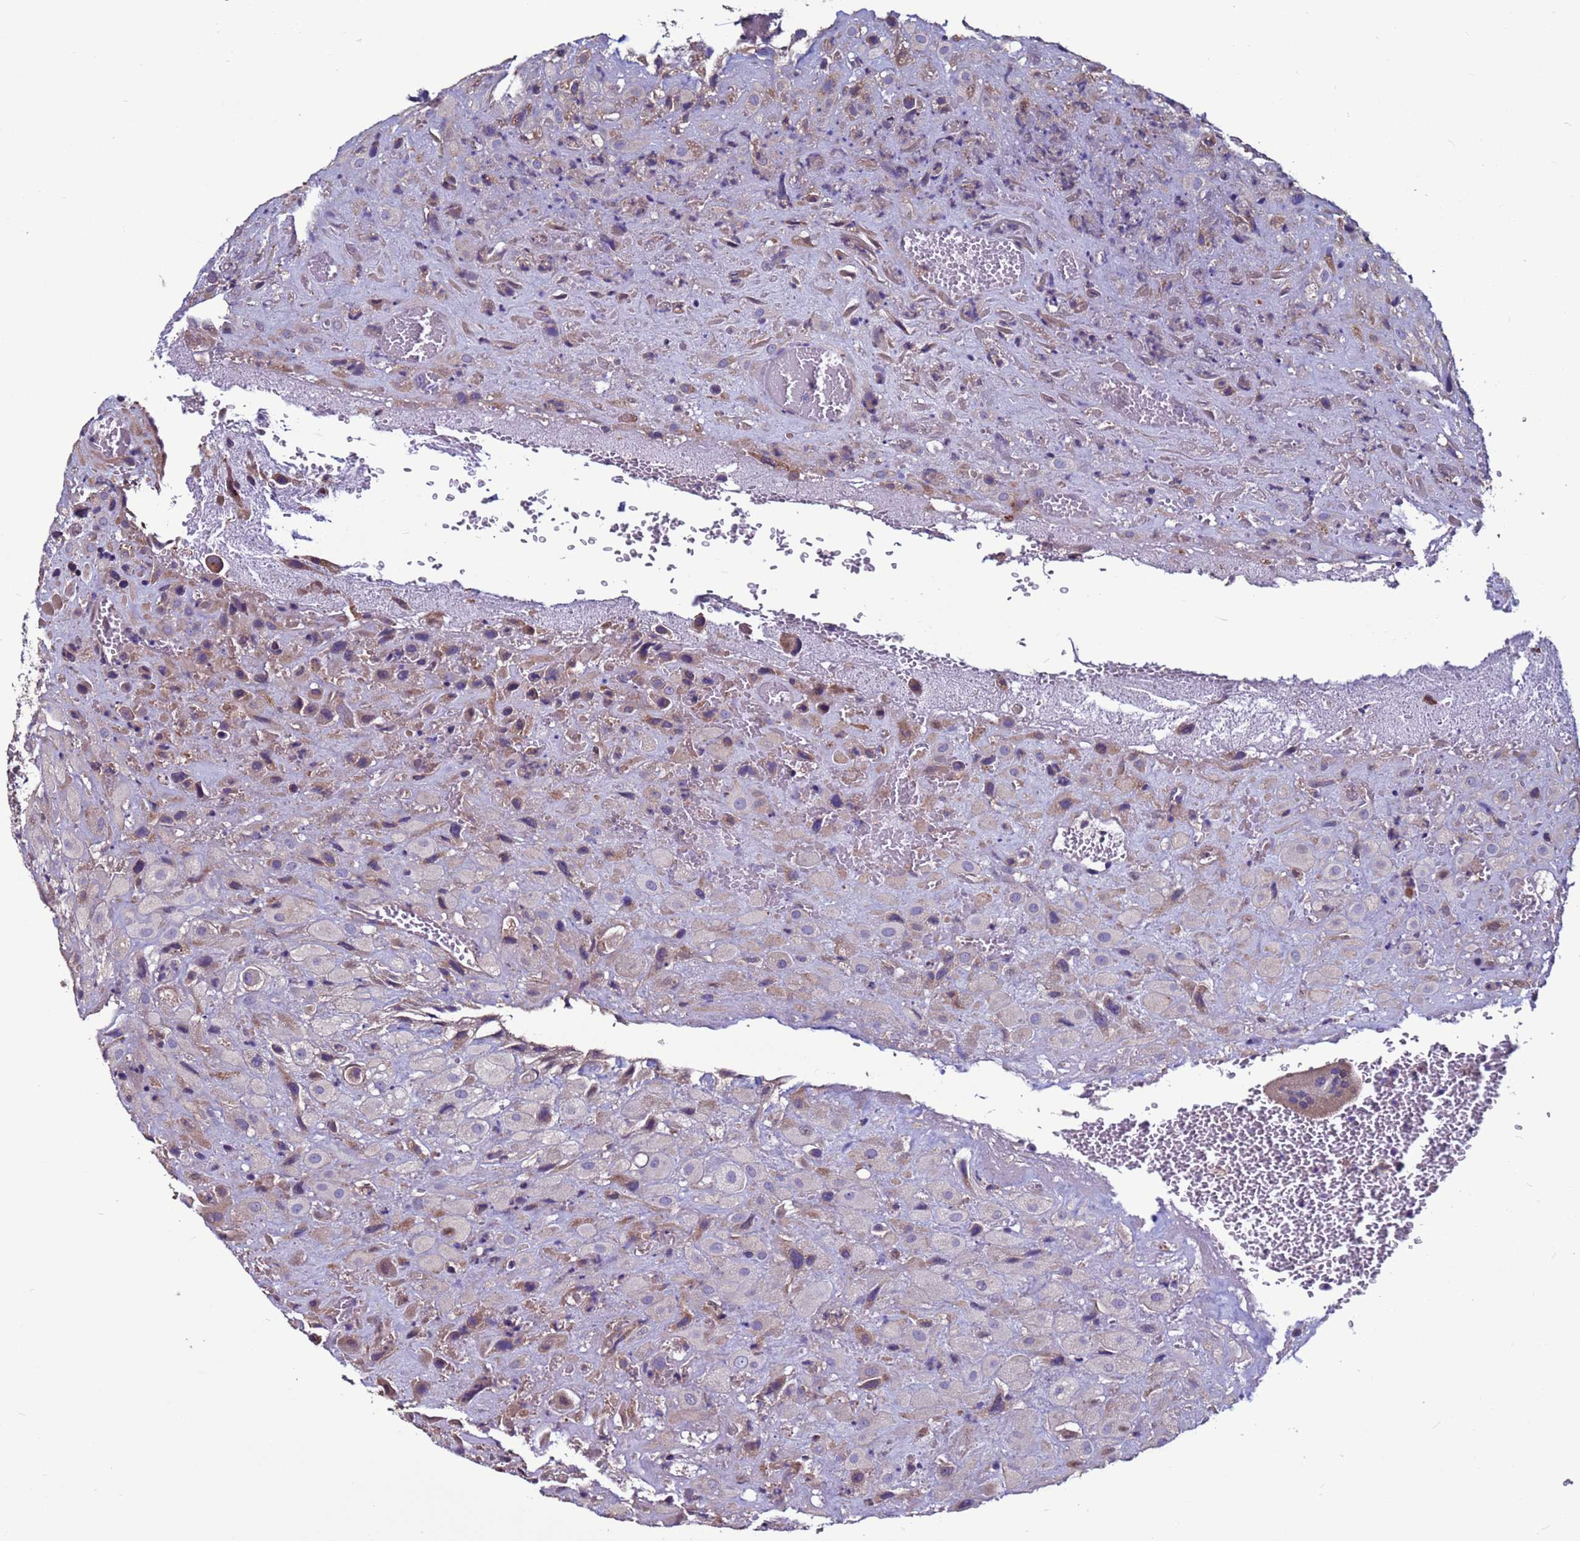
{"staining": {"intensity": "moderate", "quantity": "<25%", "location": "cytoplasmic/membranous"}, "tissue": "placenta", "cell_type": "Decidual cells", "image_type": "normal", "snomed": [{"axis": "morphology", "description": "Normal tissue, NOS"}, {"axis": "topography", "description": "Placenta"}], "caption": "Placenta was stained to show a protein in brown. There is low levels of moderate cytoplasmic/membranous expression in approximately <25% of decidual cells. (brown staining indicates protein expression, while blue staining denotes nuclei).", "gene": "CEP55", "patient": {"sex": "female", "age": 35}}